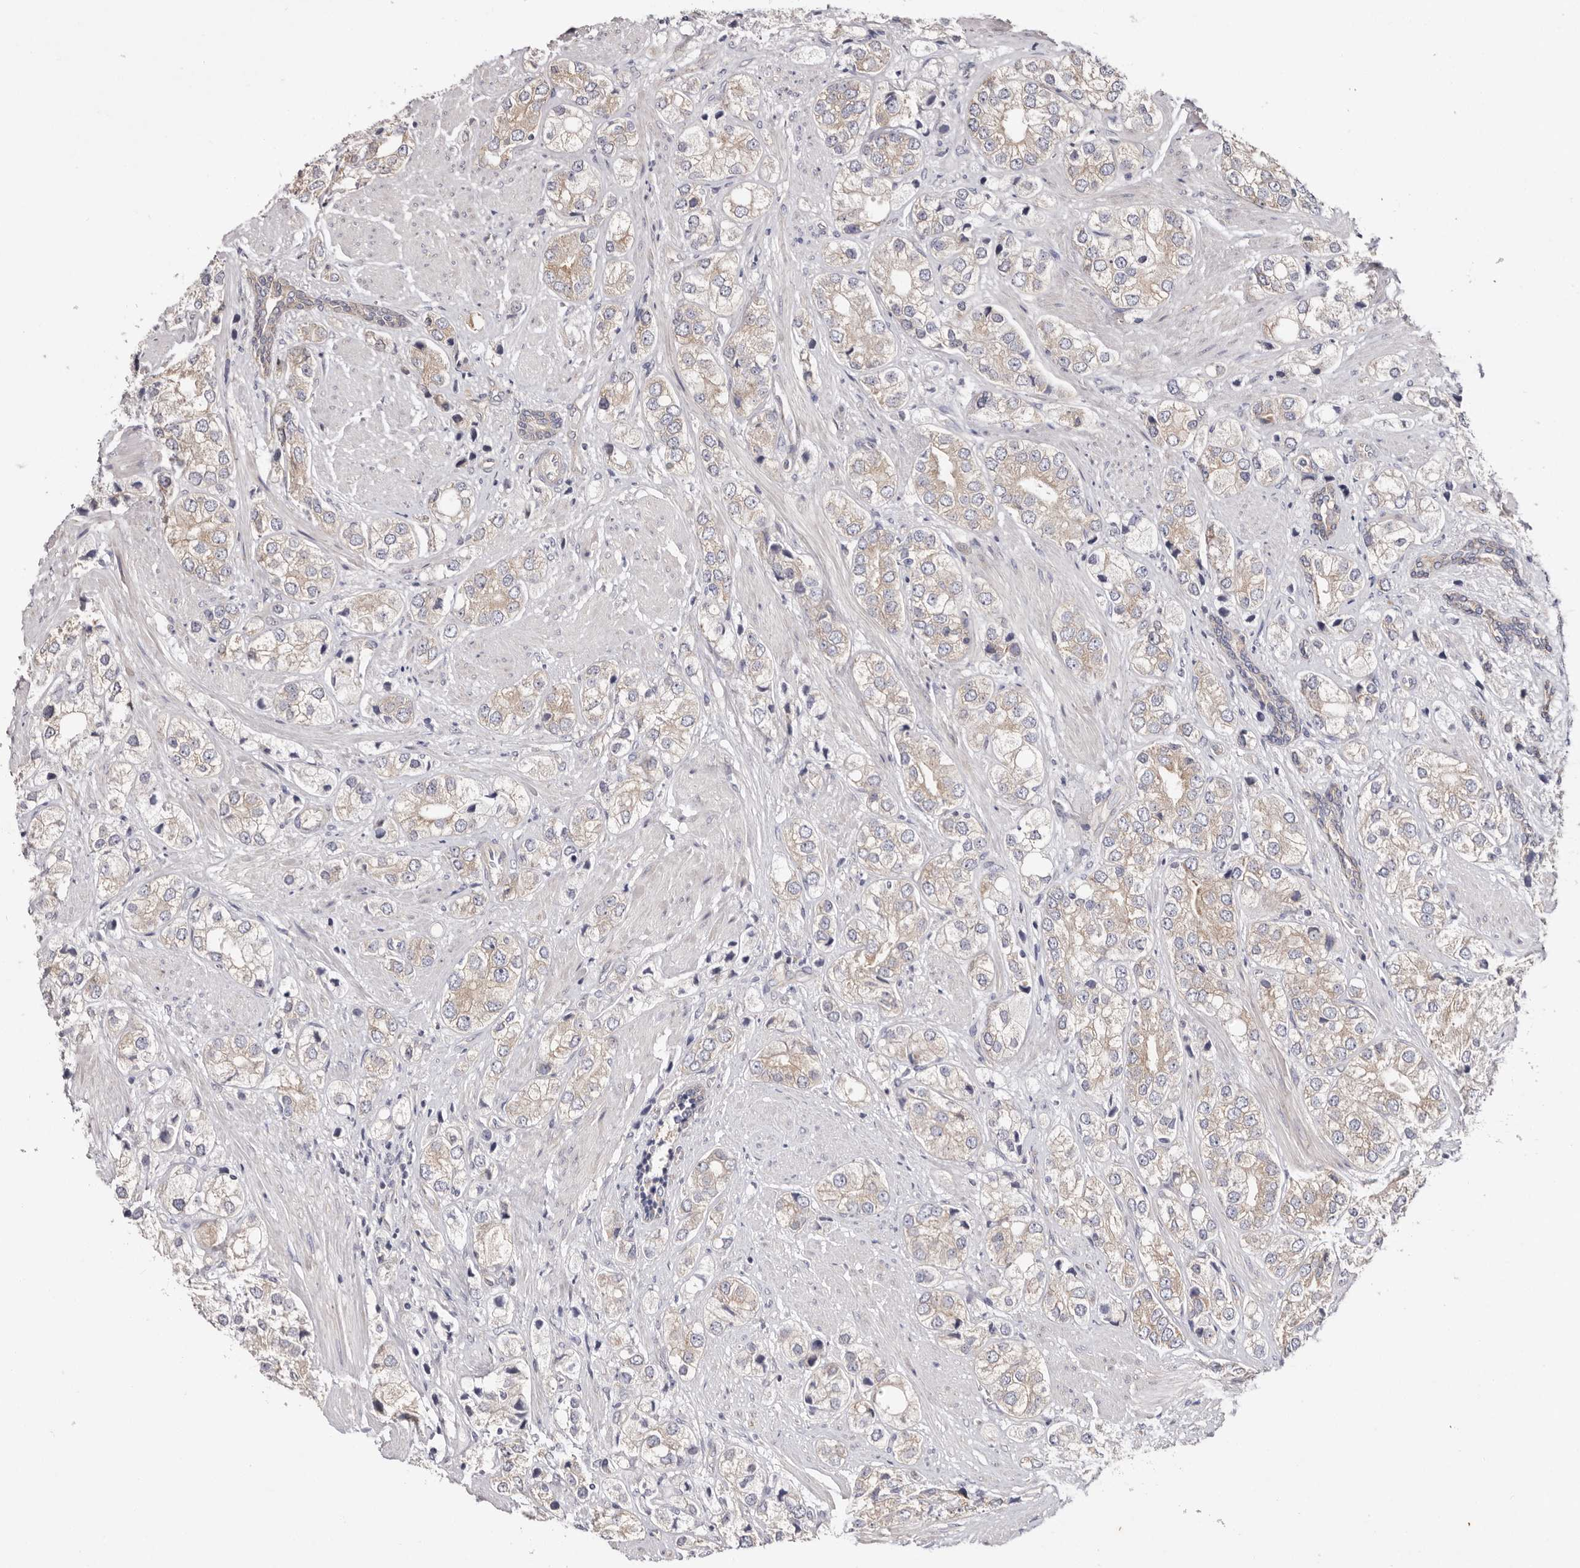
{"staining": {"intensity": "weak", "quantity": "25%-75%", "location": "cytoplasmic/membranous"}, "tissue": "prostate cancer", "cell_type": "Tumor cells", "image_type": "cancer", "snomed": [{"axis": "morphology", "description": "Adenocarcinoma, High grade"}, {"axis": "topography", "description": "Prostate"}], "caption": "Immunohistochemistry (IHC) photomicrograph of high-grade adenocarcinoma (prostate) stained for a protein (brown), which displays low levels of weak cytoplasmic/membranous staining in about 25%-75% of tumor cells.", "gene": "FAM167B", "patient": {"sex": "male", "age": 50}}